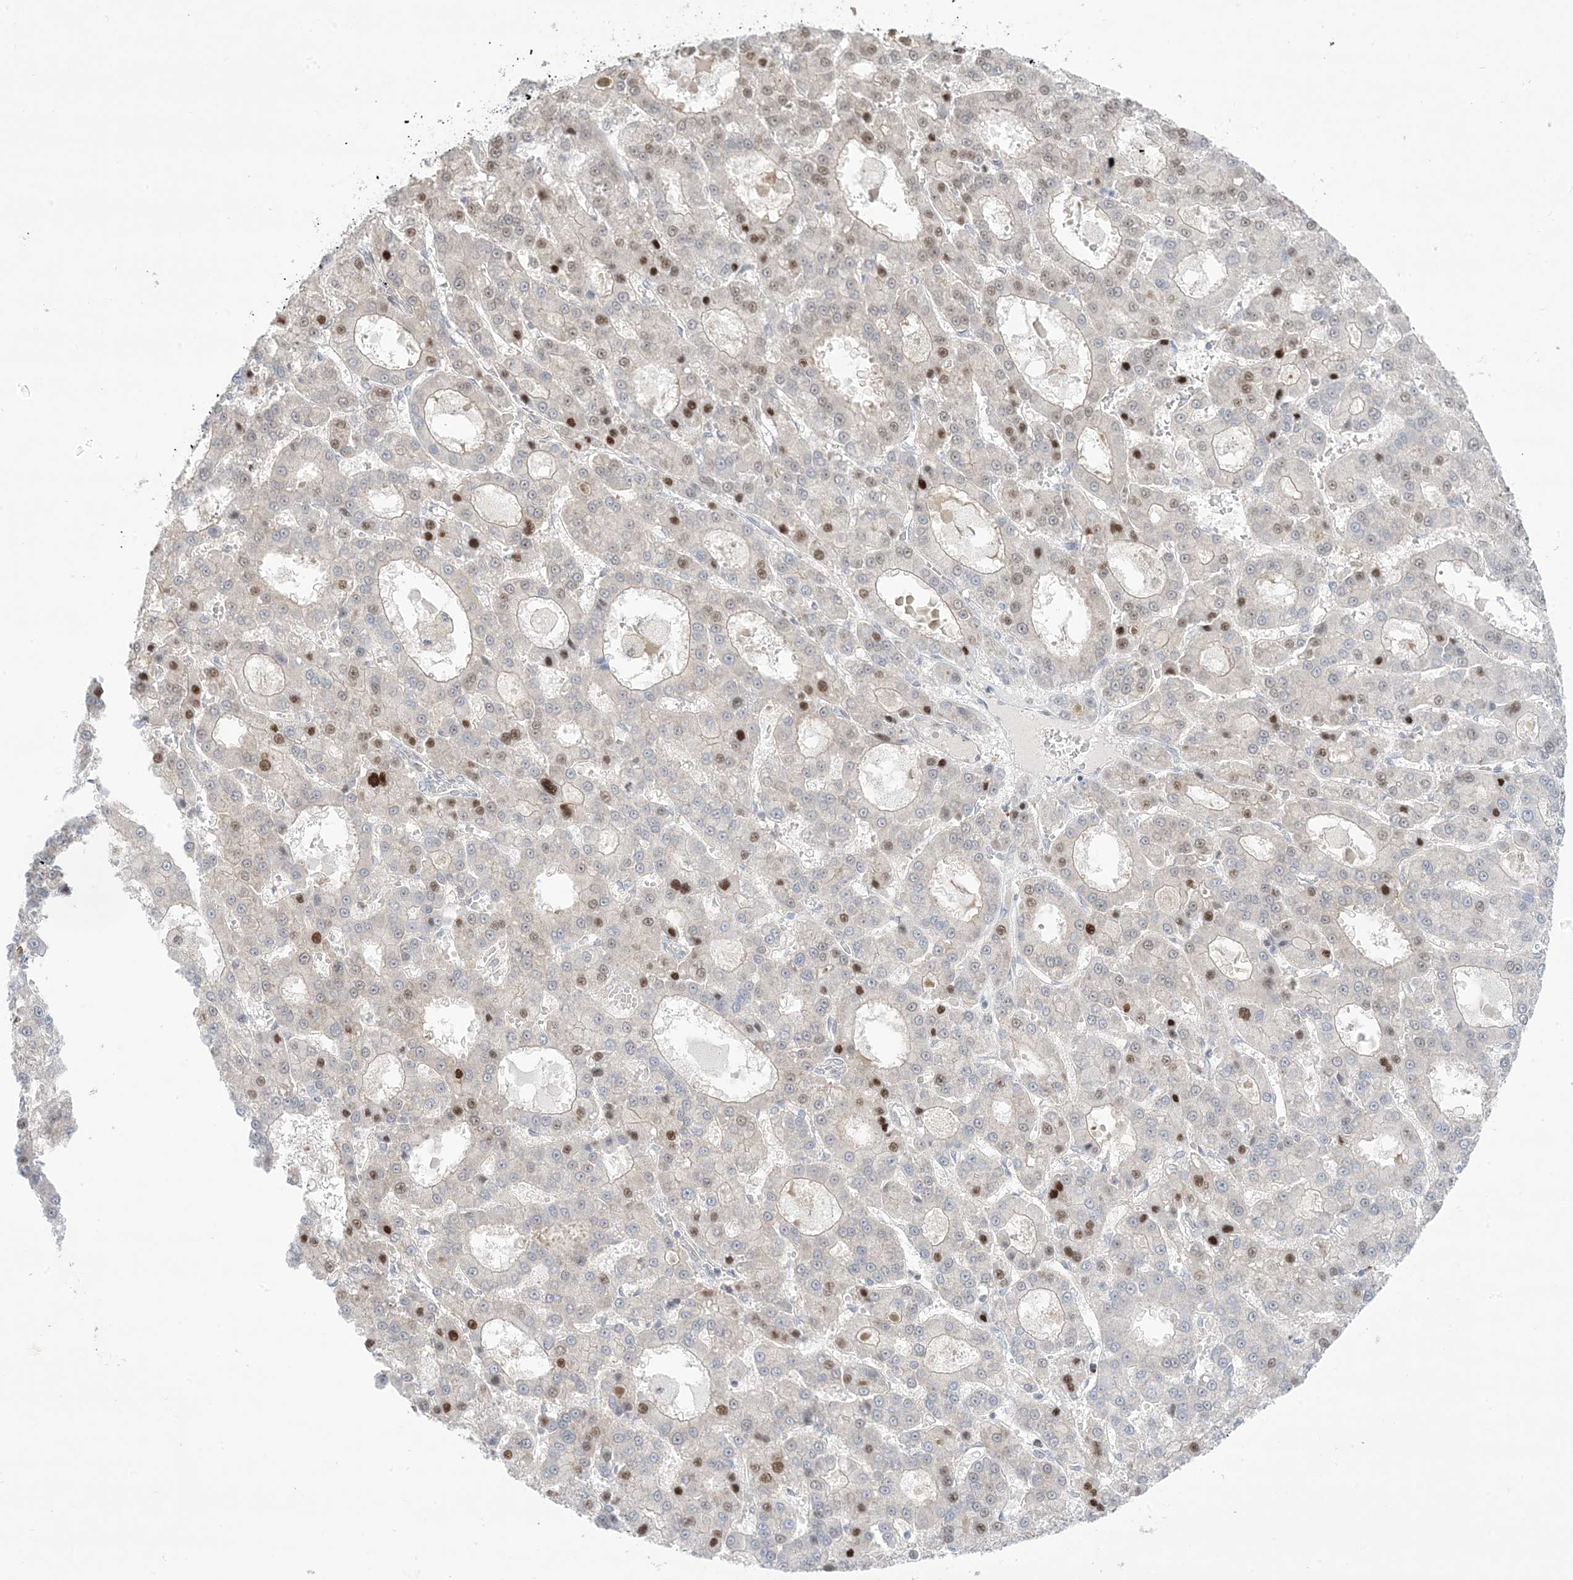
{"staining": {"intensity": "moderate", "quantity": "<25%", "location": "nuclear"}, "tissue": "liver cancer", "cell_type": "Tumor cells", "image_type": "cancer", "snomed": [{"axis": "morphology", "description": "Carcinoma, Hepatocellular, NOS"}, {"axis": "topography", "description": "Liver"}], "caption": "DAB immunohistochemical staining of liver cancer shows moderate nuclear protein expression in approximately <25% of tumor cells. The staining was performed using DAB (3,3'-diaminobenzidine) to visualize the protein expression in brown, while the nuclei were stained in blue with hematoxylin (Magnification: 20x).", "gene": "TFPT", "patient": {"sex": "male", "age": 70}}